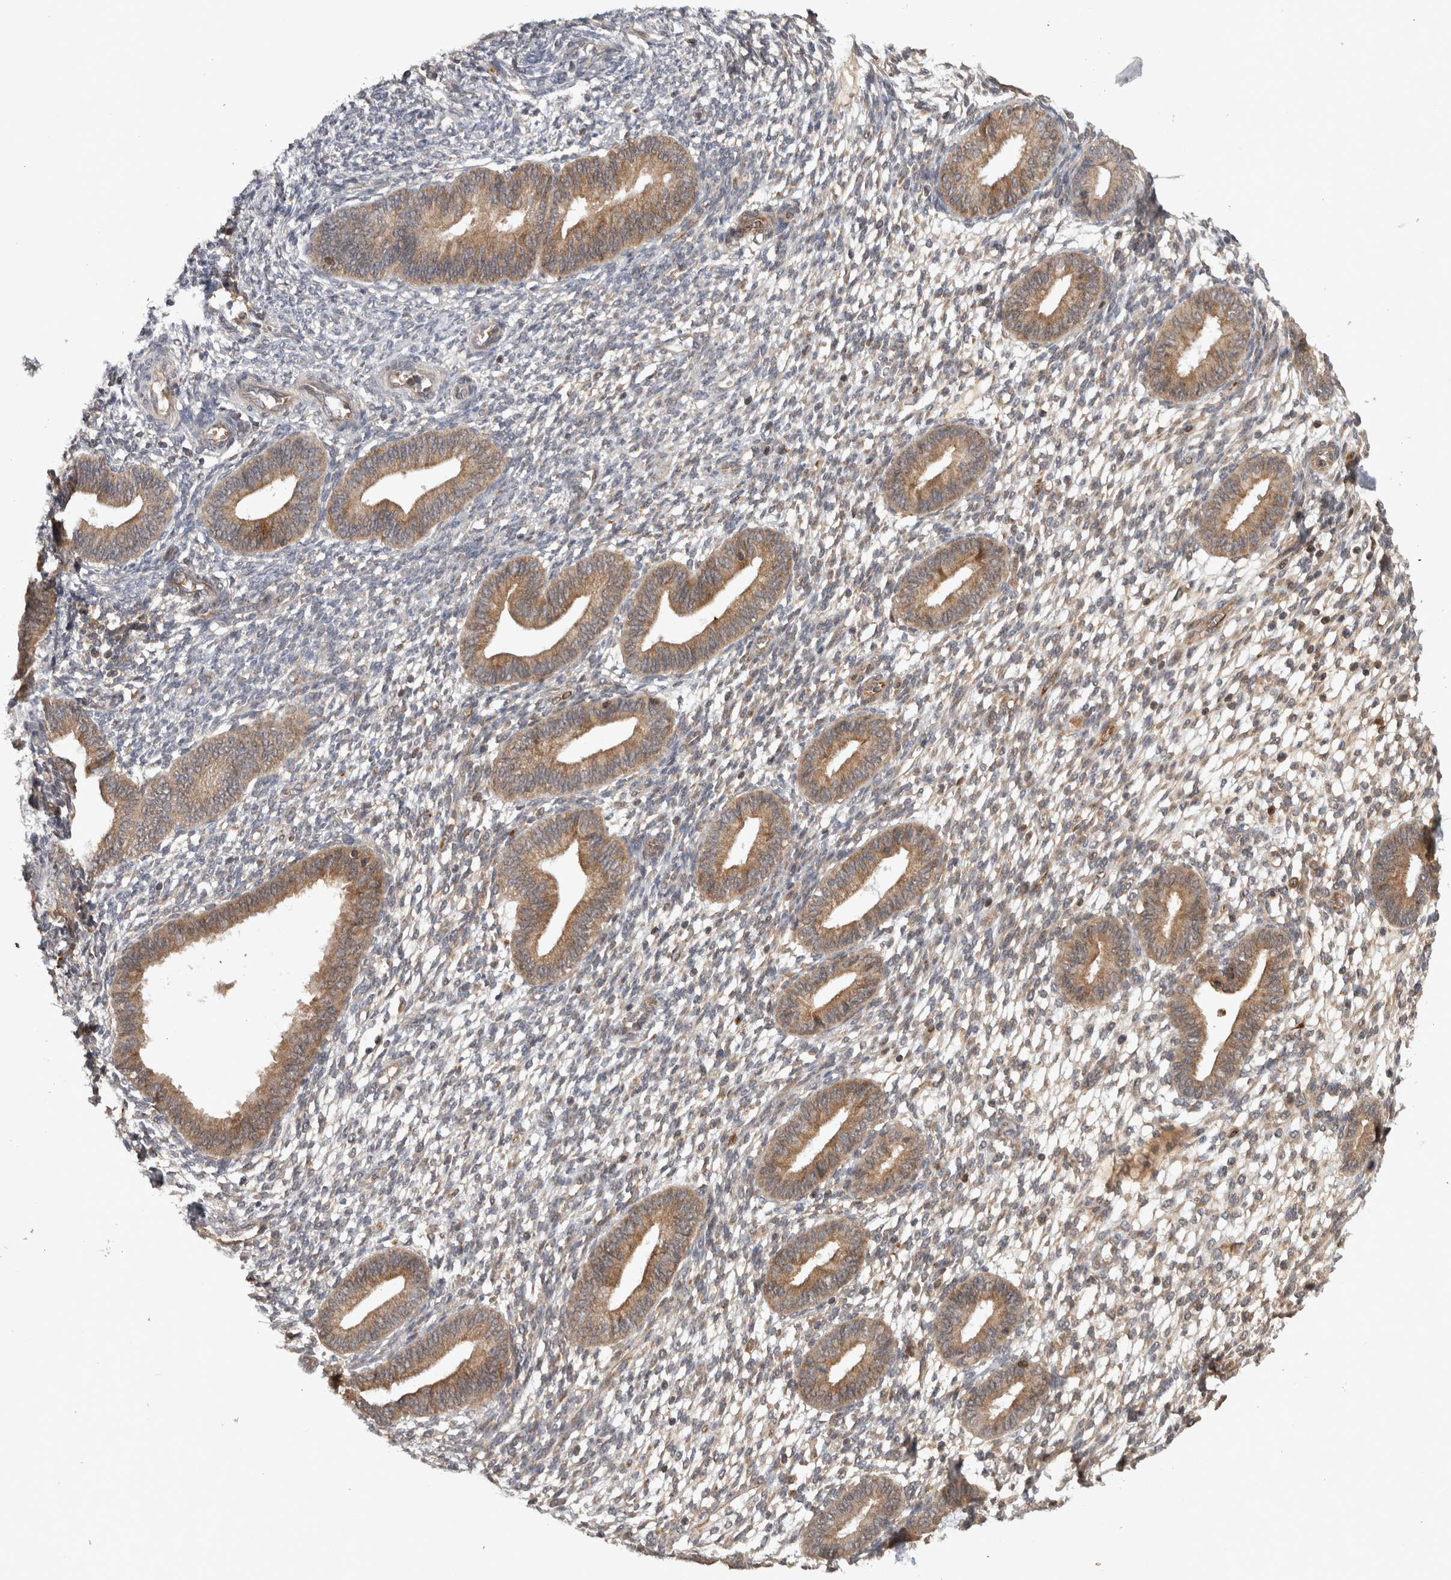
{"staining": {"intensity": "weak", "quantity": "25%-75%", "location": "cytoplasmic/membranous"}, "tissue": "endometrium", "cell_type": "Cells in endometrial stroma", "image_type": "normal", "snomed": [{"axis": "morphology", "description": "Normal tissue, NOS"}, {"axis": "topography", "description": "Endometrium"}], "caption": "Endometrium stained with immunohistochemistry reveals weak cytoplasmic/membranous positivity in approximately 25%-75% of cells in endometrial stroma. The protein of interest is stained brown, and the nuclei are stained in blue (DAB IHC with brightfield microscopy, high magnification).", "gene": "HMOX2", "patient": {"sex": "female", "age": 46}}